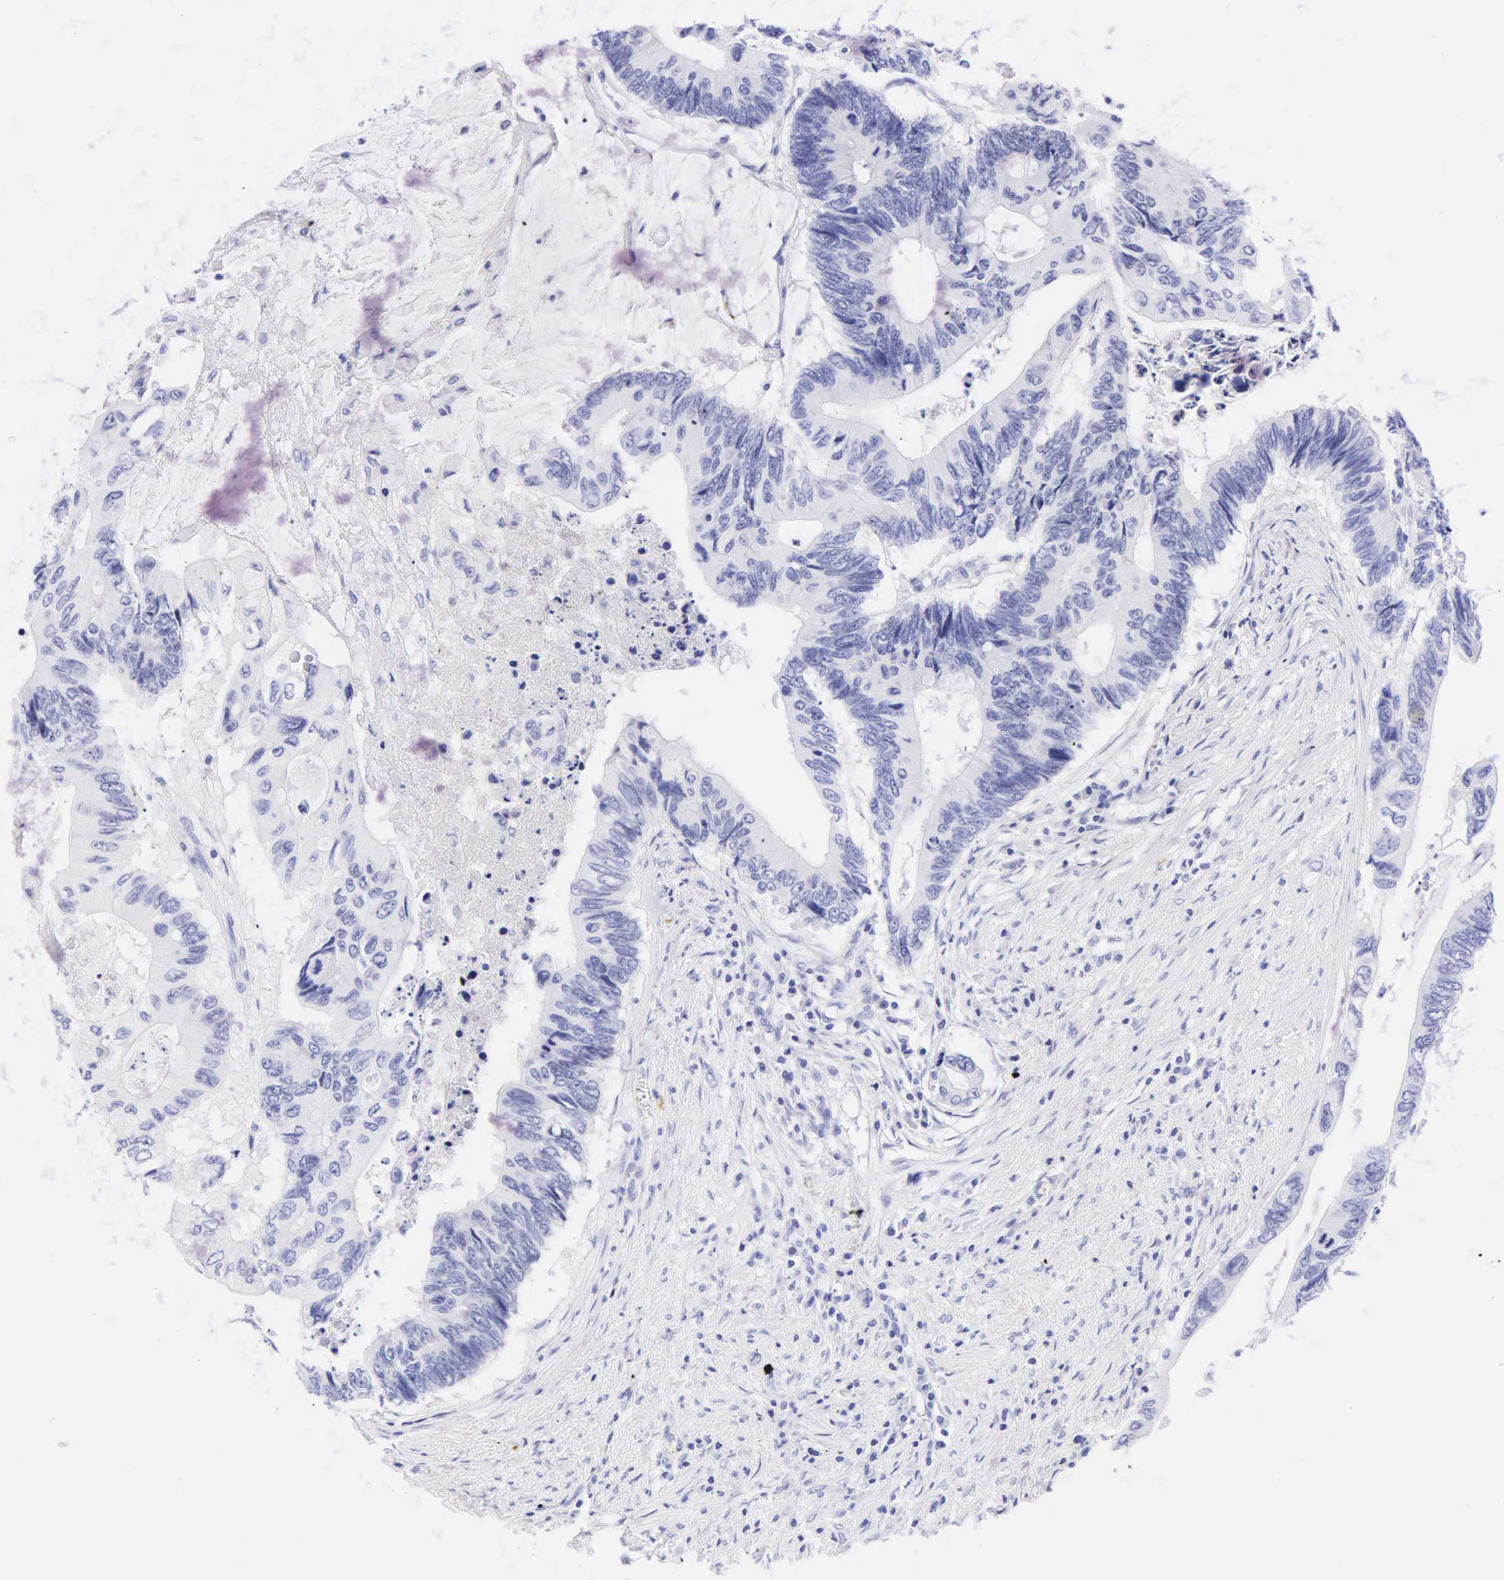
{"staining": {"intensity": "negative", "quantity": "none", "location": "none"}, "tissue": "colorectal cancer", "cell_type": "Tumor cells", "image_type": "cancer", "snomed": [{"axis": "morphology", "description": "Adenocarcinoma, NOS"}, {"axis": "topography", "description": "Colon"}], "caption": "An IHC histopathology image of colorectal cancer (adenocarcinoma) is shown. There is no staining in tumor cells of colorectal cancer (adenocarcinoma).", "gene": "DES", "patient": {"sex": "male", "age": 65}}